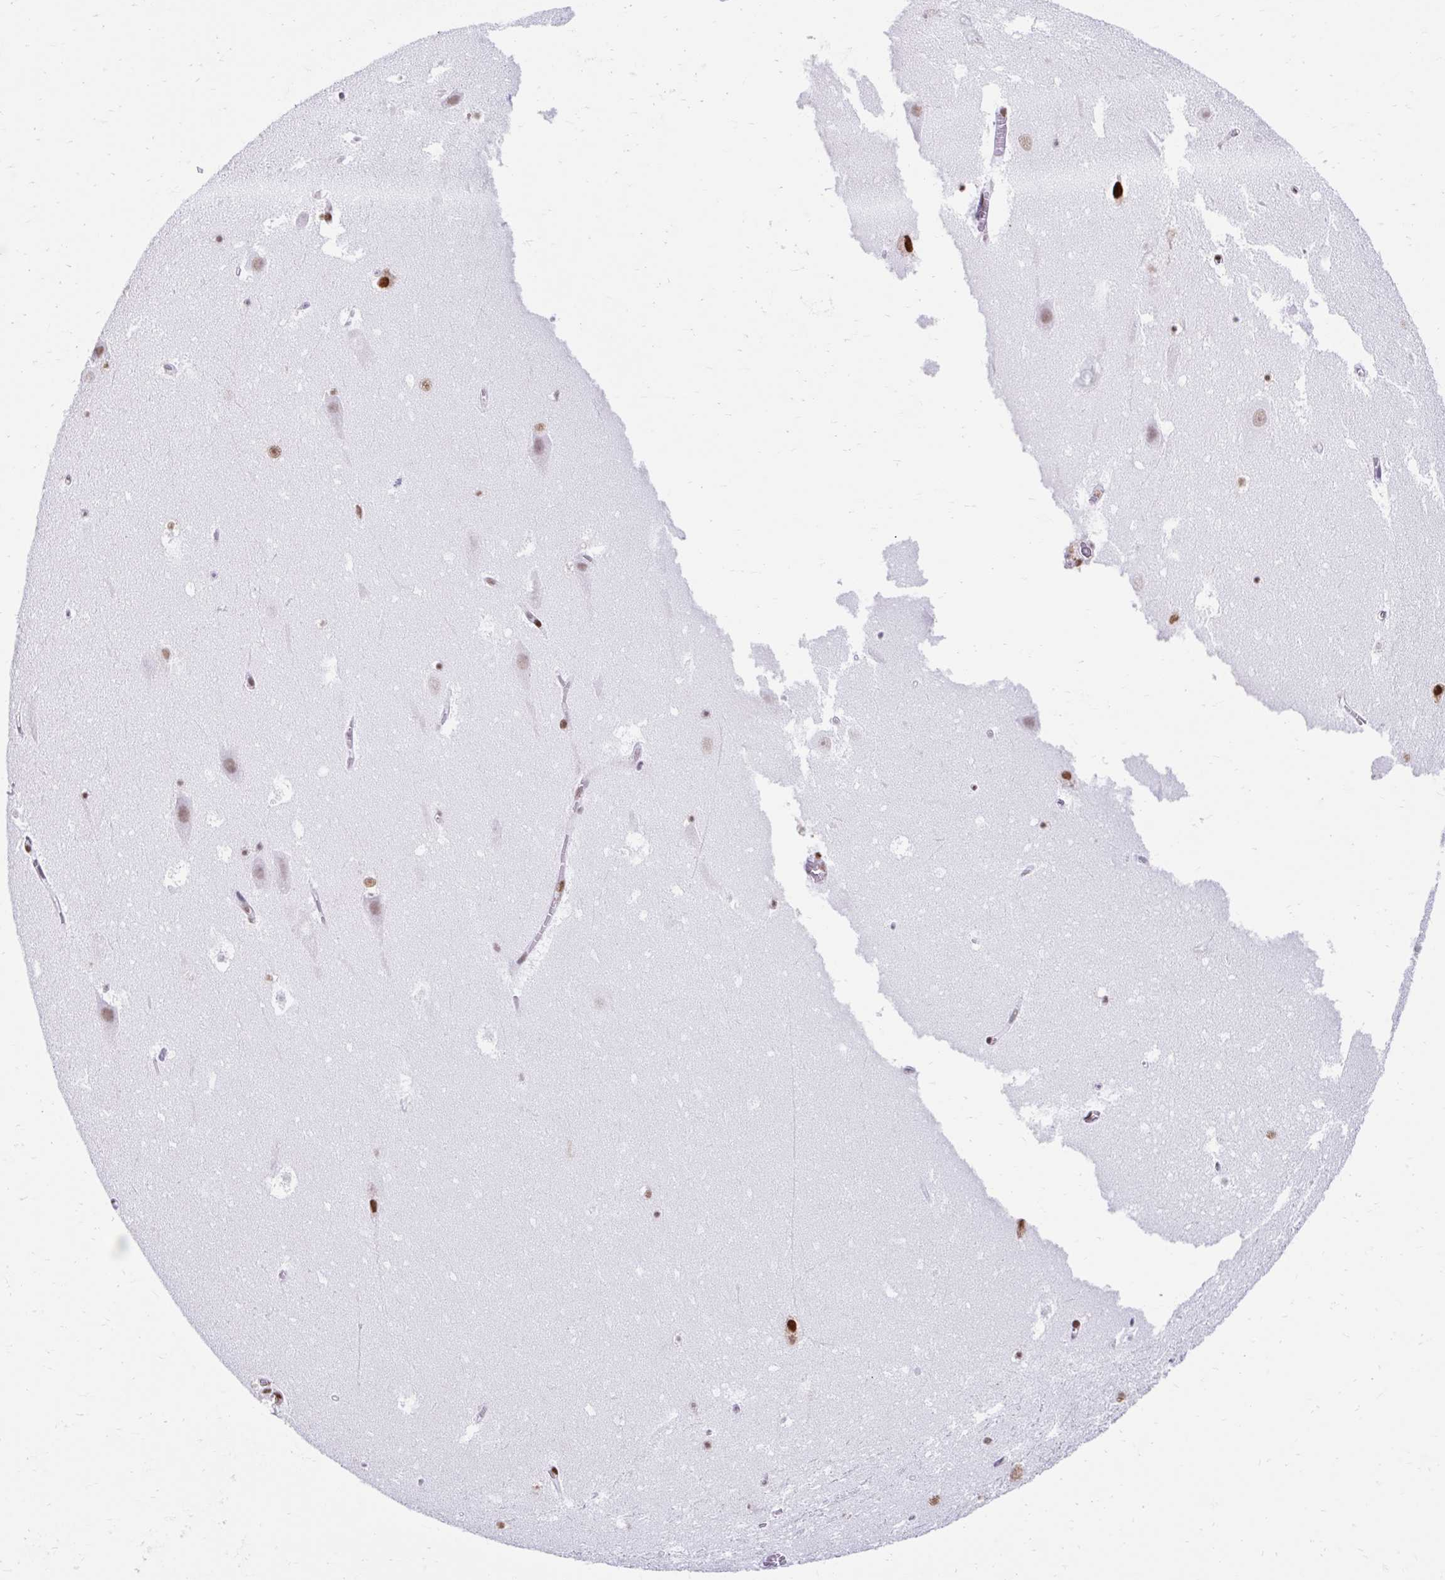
{"staining": {"intensity": "strong", "quantity": ">75%", "location": "nuclear"}, "tissue": "hippocampus", "cell_type": "Glial cells", "image_type": "normal", "snomed": [{"axis": "morphology", "description": "Normal tissue, NOS"}, {"axis": "topography", "description": "Hippocampus"}], "caption": "Immunohistochemistry (IHC) photomicrograph of unremarkable hippocampus stained for a protein (brown), which exhibits high levels of strong nuclear staining in approximately >75% of glial cells.", "gene": "KHDRBS1", "patient": {"sex": "female", "age": 42}}